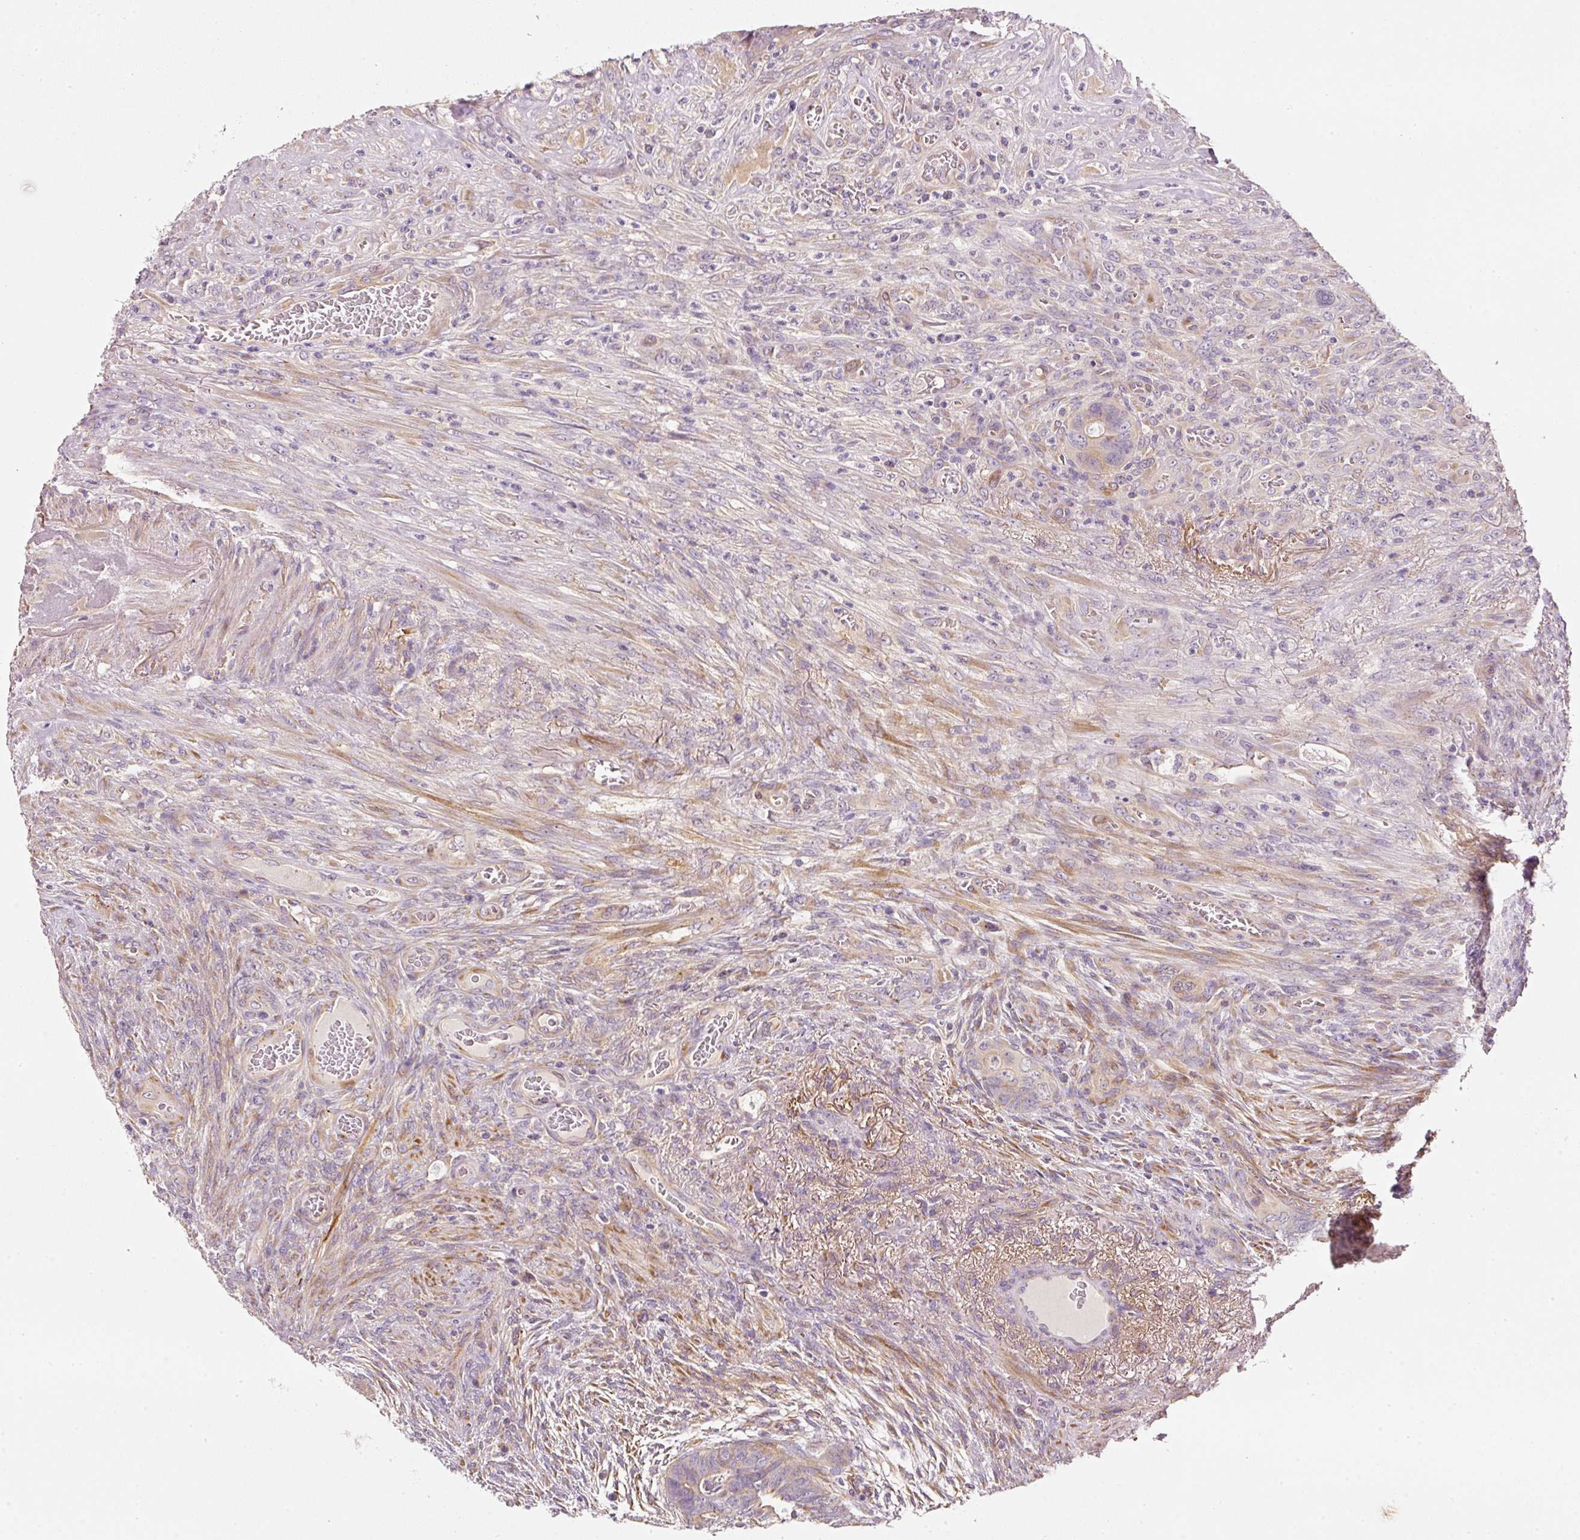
{"staining": {"intensity": "weak", "quantity": "<25%", "location": "cytoplasmic/membranous"}, "tissue": "colorectal cancer", "cell_type": "Tumor cells", "image_type": "cancer", "snomed": [{"axis": "morphology", "description": "Adenocarcinoma, NOS"}, {"axis": "topography", "description": "Rectum"}], "caption": "This histopathology image is of colorectal adenocarcinoma stained with immunohistochemistry (IHC) to label a protein in brown with the nuclei are counter-stained blue. There is no positivity in tumor cells.", "gene": "RNF167", "patient": {"sex": "female", "age": 78}}